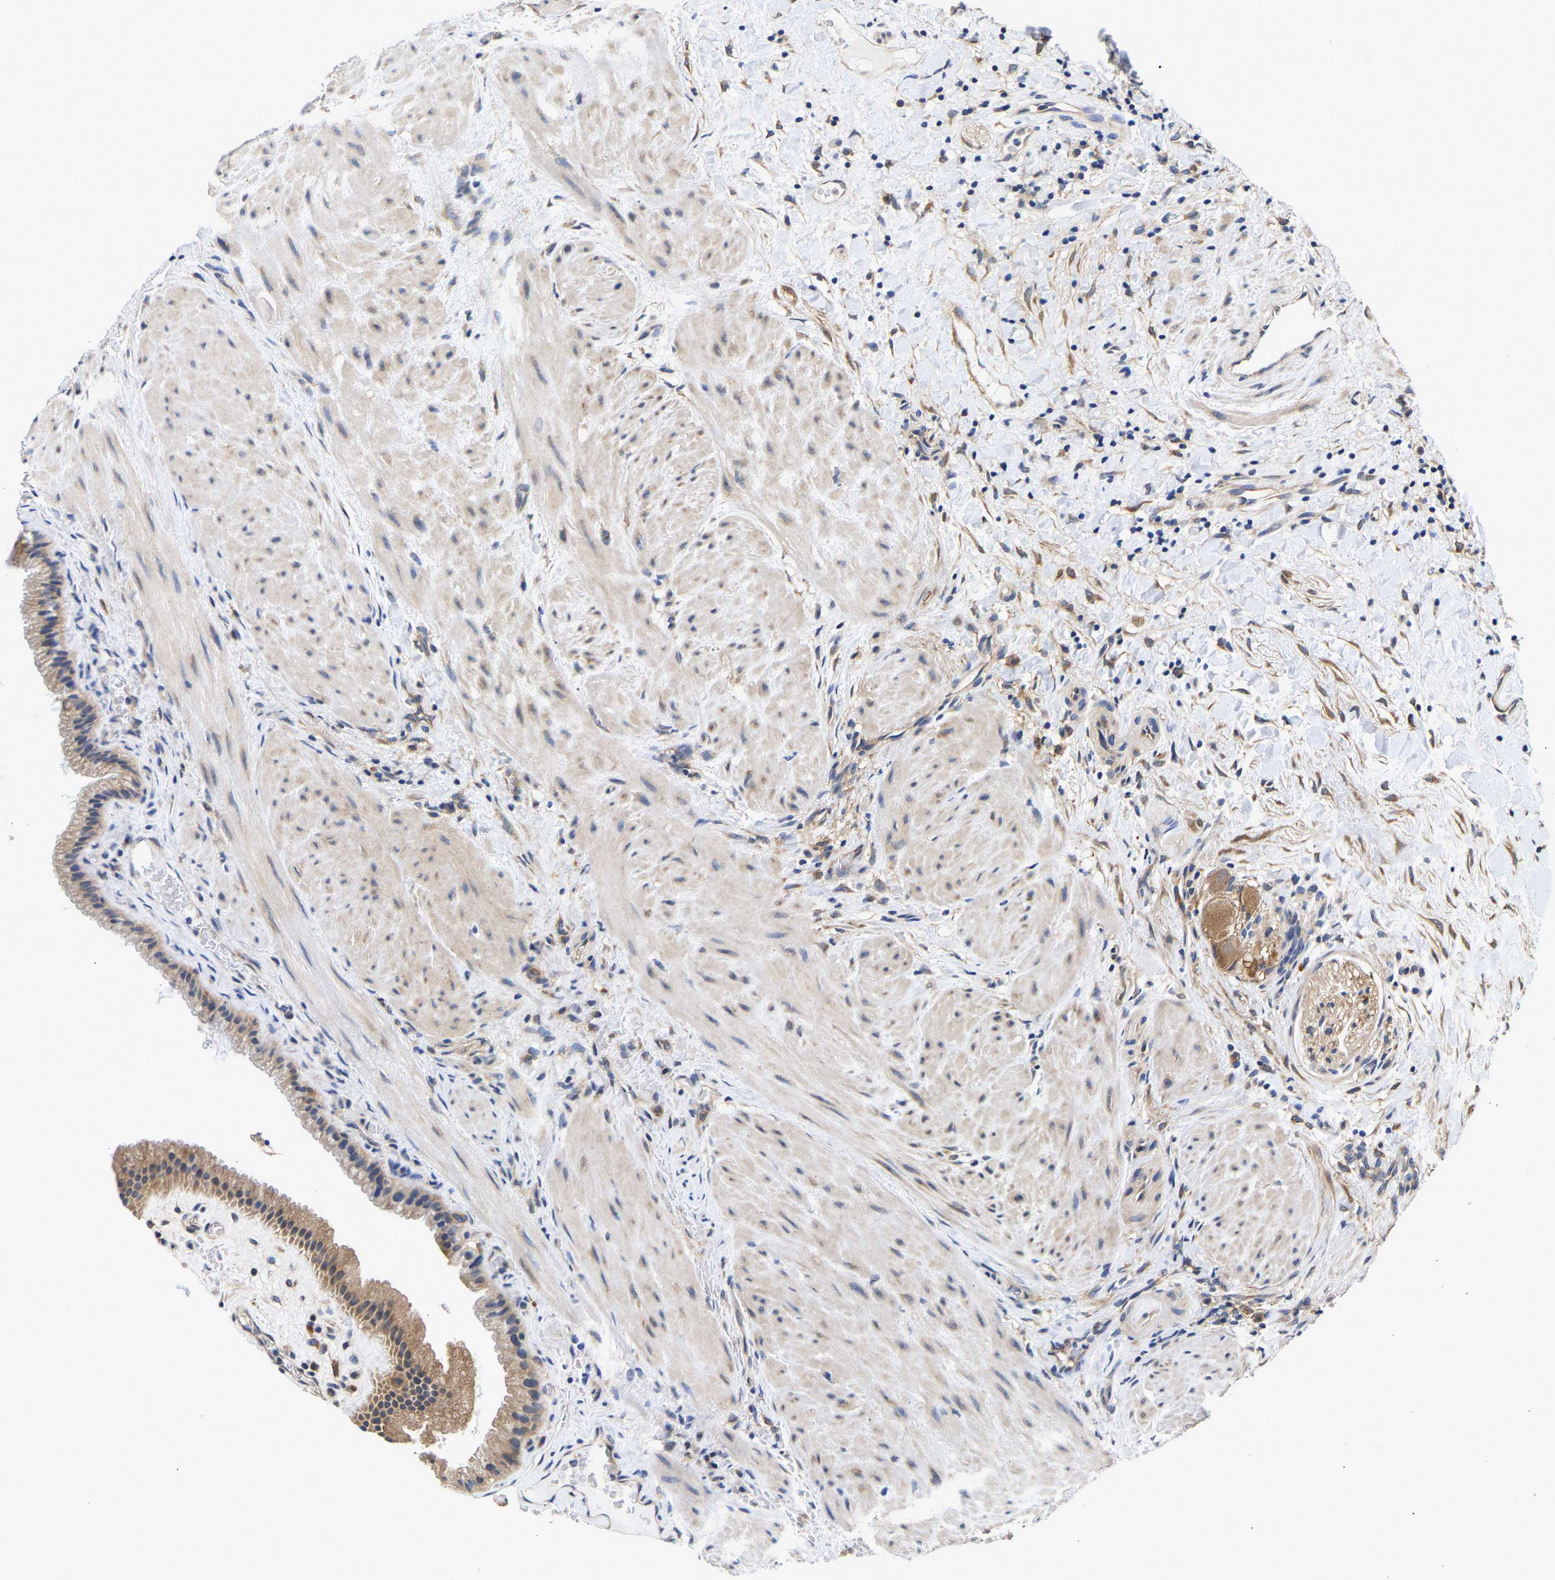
{"staining": {"intensity": "moderate", "quantity": ">75%", "location": "cytoplasmic/membranous"}, "tissue": "gallbladder", "cell_type": "Glandular cells", "image_type": "normal", "snomed": [{"axis": "morphology", "description": "Normal tissue, NOS"}, {"axis": "topography", "description": "Gallbladder"}], "caption": "Moderate cytoplasmic/membranous expression is present in approximately >75% of glandular cells in benign gallbladder.", "gene": "CCDC6", "patient": {"sex": "male", "age": 49}}